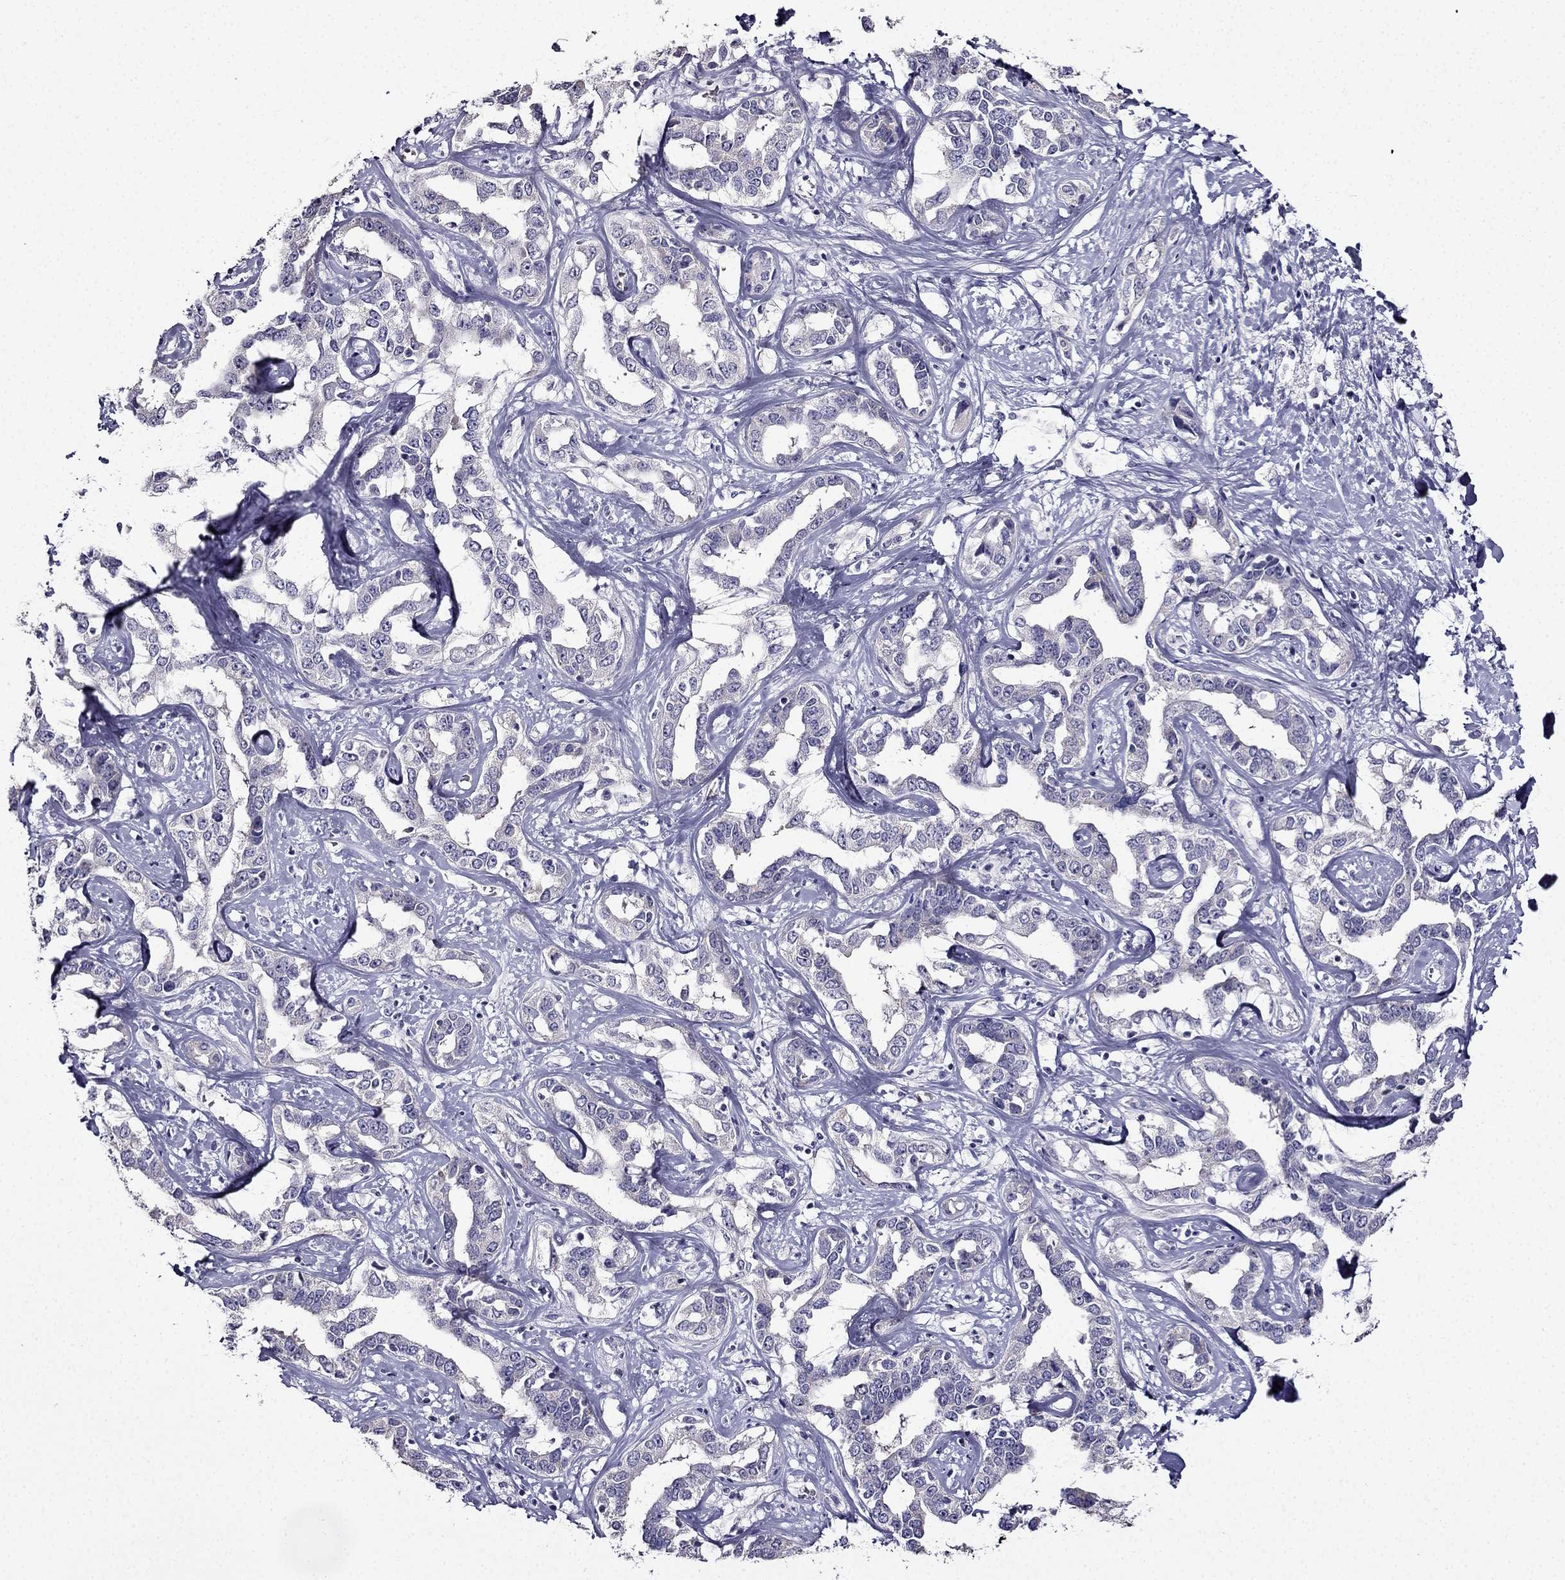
{"staining": {"intensity": "negative", "quantity": "none", "location": "none"}, "tissue": "liver cancer", "cell_type": "Tumor cells", "image_type": "cancer", "snomed": [{"axis": "morphology", "description": "Cholangiocarcinoma"}, {"axis": "topography", "description": "Liver"}], "caption": "Cholangiocarcinoma (liver) was stained to show a protein in brown. There is no significant expression in tumor cells.", "gene": "TMEM266", "patient": {"sex": "male", "age": 59}}